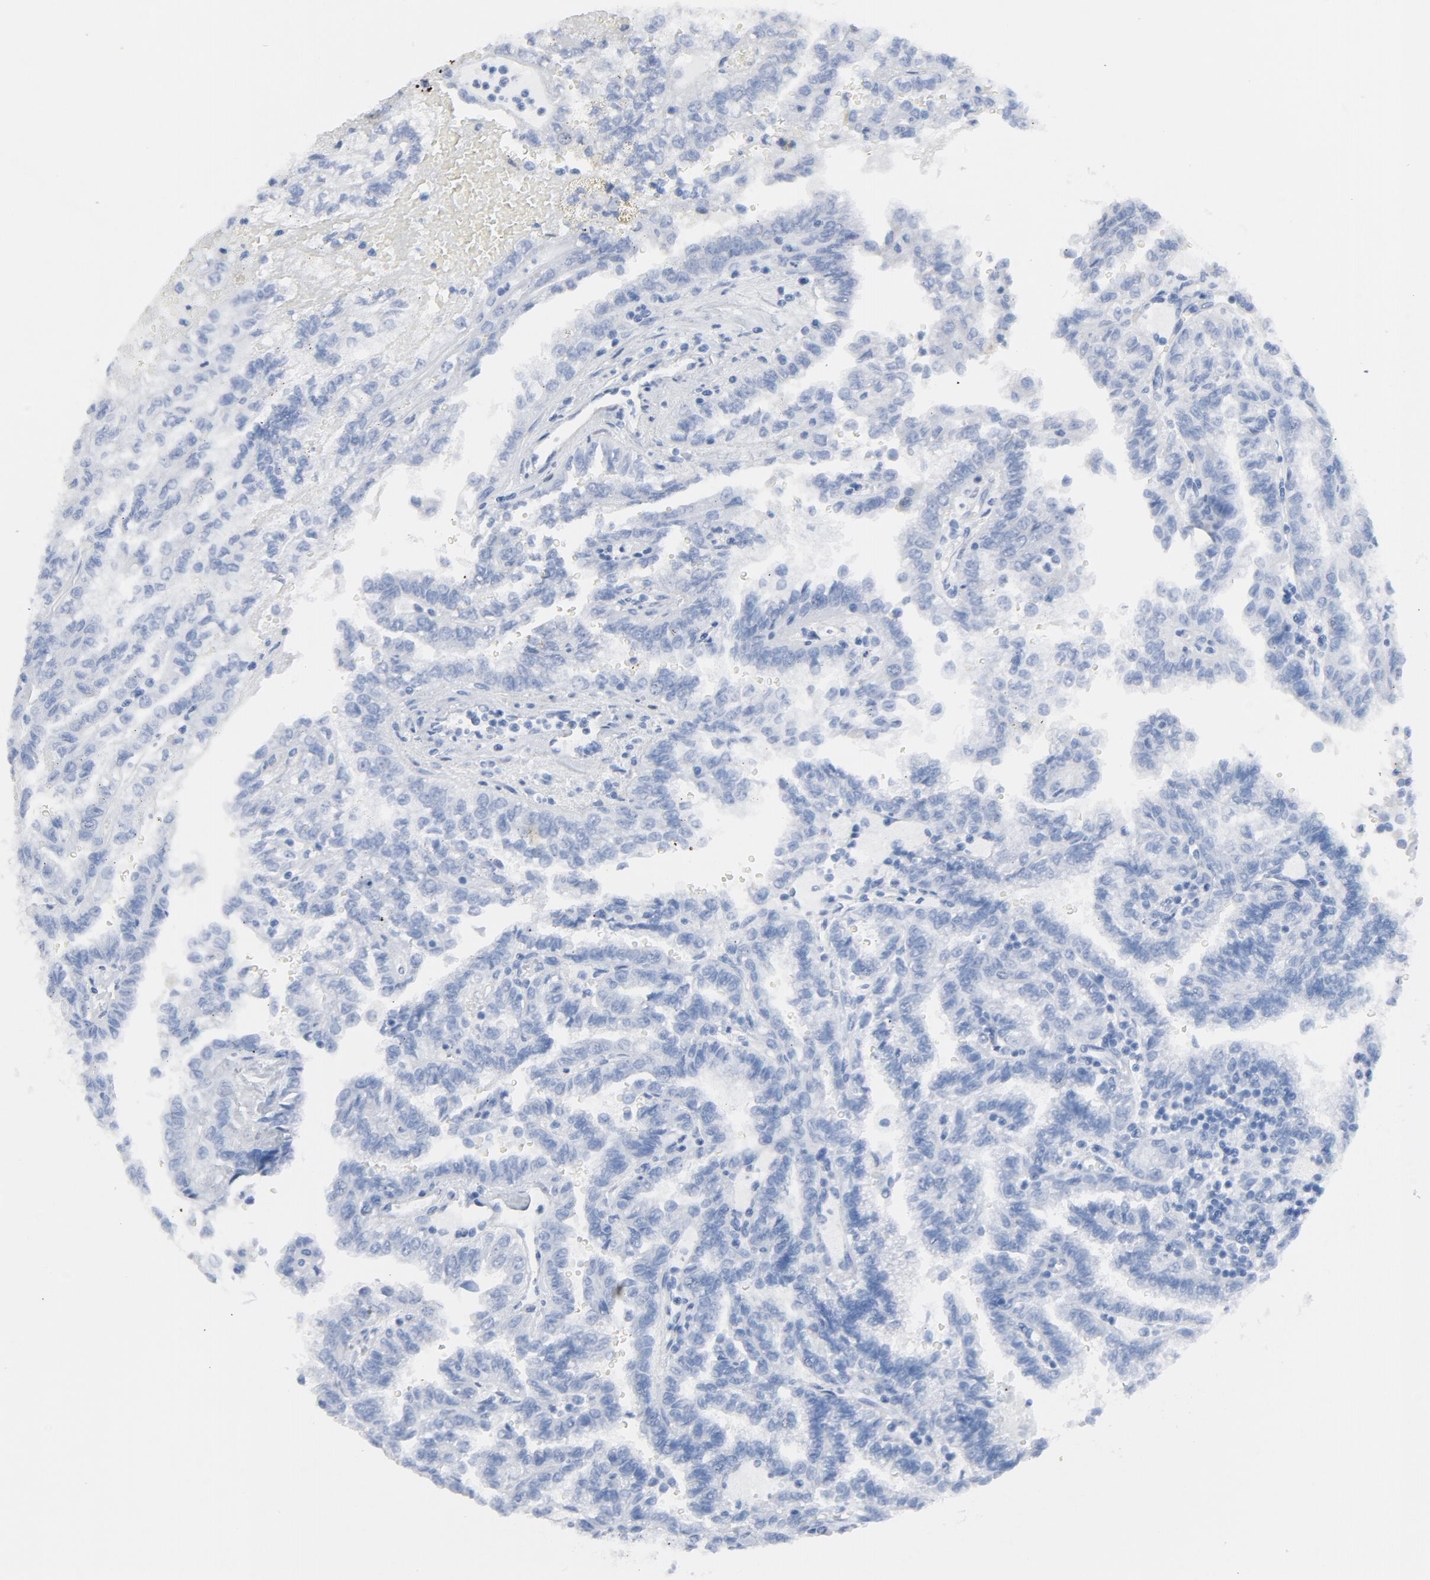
{"staining": {"intensity": "negative", "quantity": "none", "location": "none"}, "tissue": "renal cancer", "cell_type": "Tumor cells", "image_type": "cancer", "snomed": [{"axis": "morphology", "description": "Inflammation, NOS"}, {"axis": "morphology", "description": "Adenocarcinoma, NOS"}, {"axis": "topography", "description": "Kidney"}], "caption": "High power microscopy micrograph of an IHC photomicrograph of renal adenocarcinoma, revealing no significant positivity in tumor cells.", "gene": "C14orf119", "patient": {"sex": "male", "age": 68}}